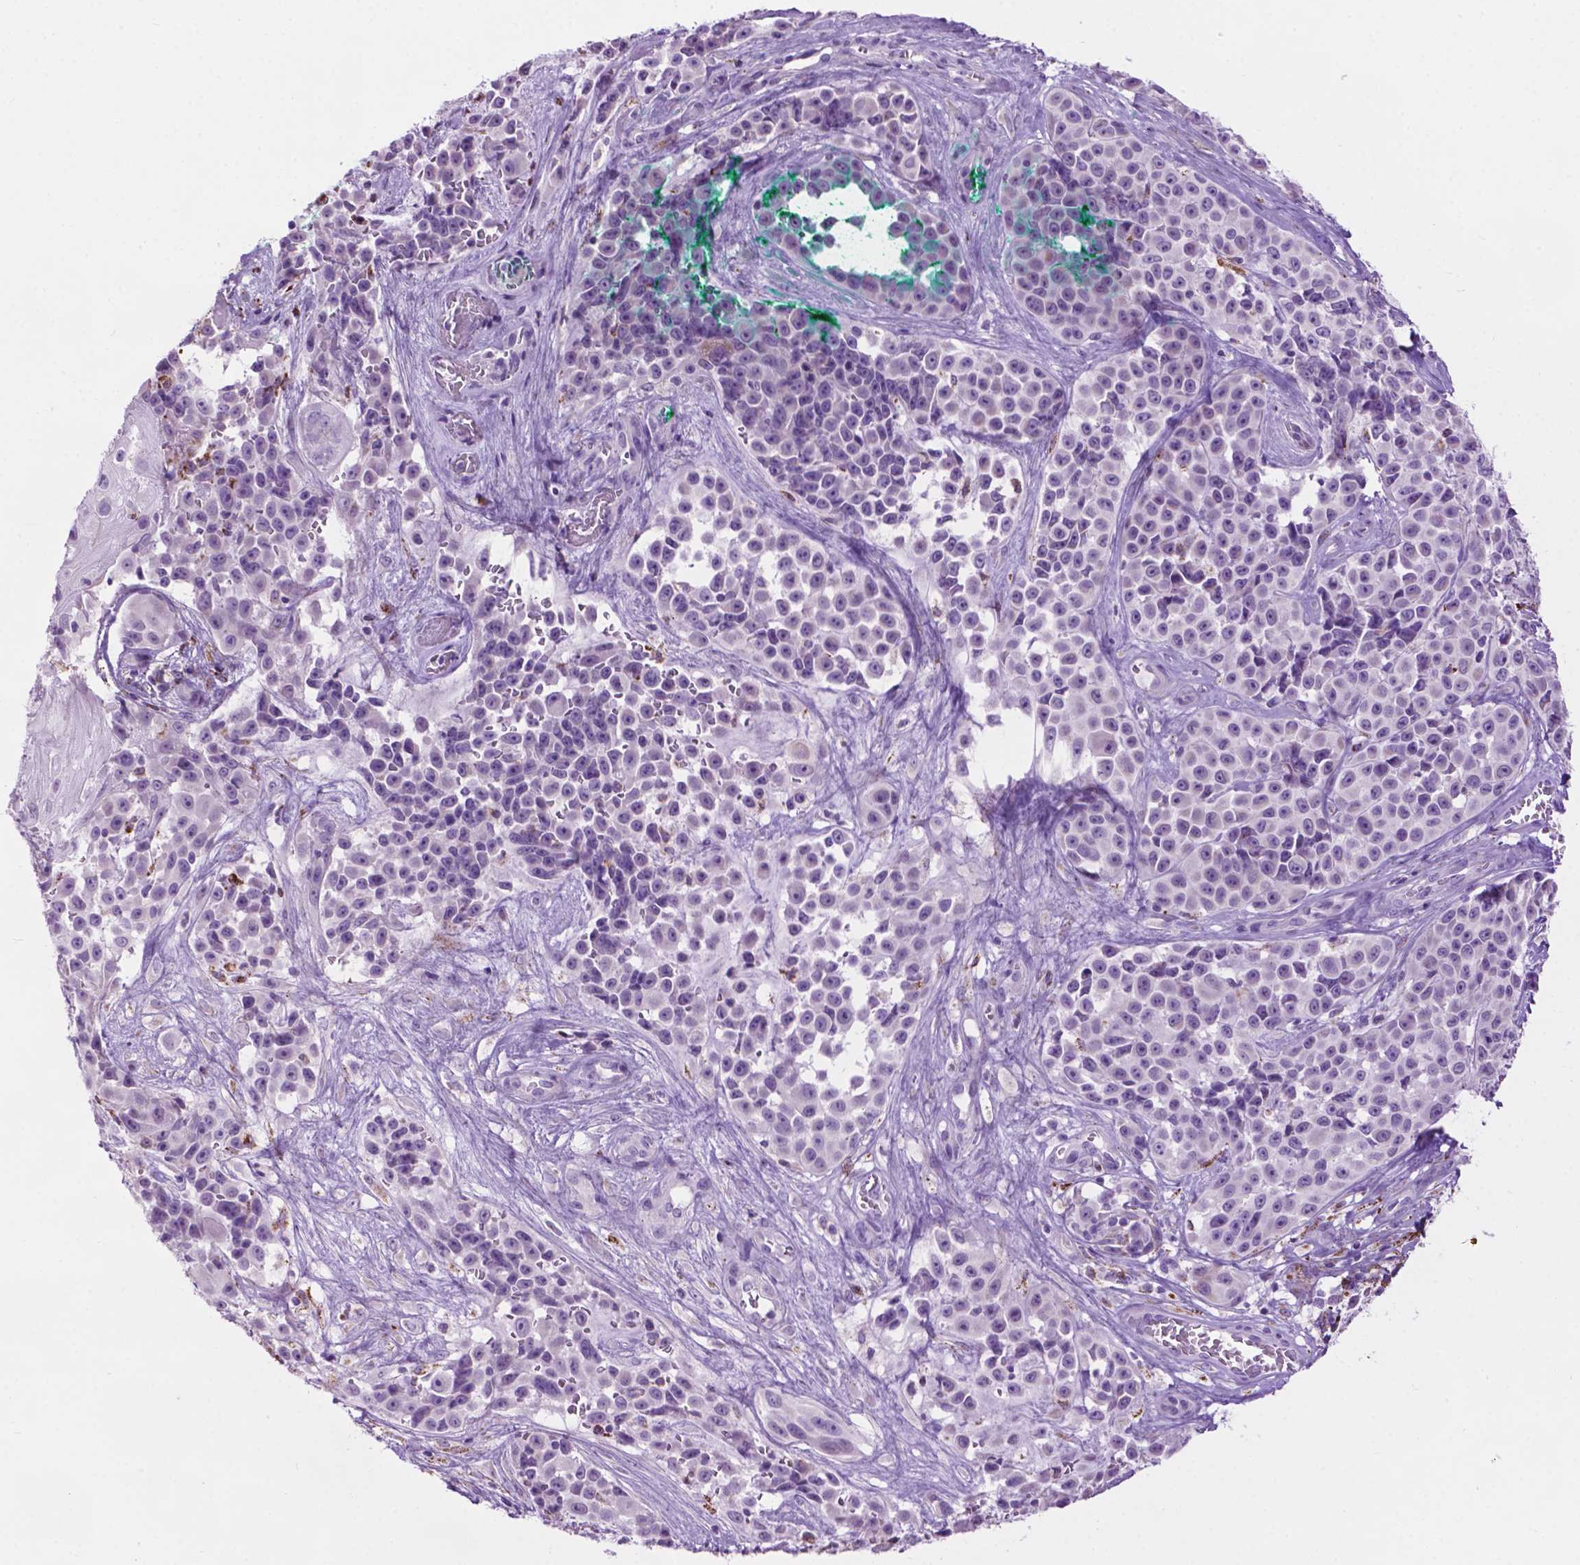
{"staining": {"intensity": "negative", "quantity": "none", "location": "none"}, "tissue": "melanoma", "cell_type": "Tumor cells", "image_type": "cancer", "snomed": [{"axis": "morphology", "description": "Malignant melanoma, NOS"}, {"axis": "topography", "description": "Skin"}], "caption": "The IHC photomicrograph has no significant expression in tumor cells of malignant melanoma tissue.", "gene": "TMEM132E", "patient": {"sex": "female", "age": 88}}